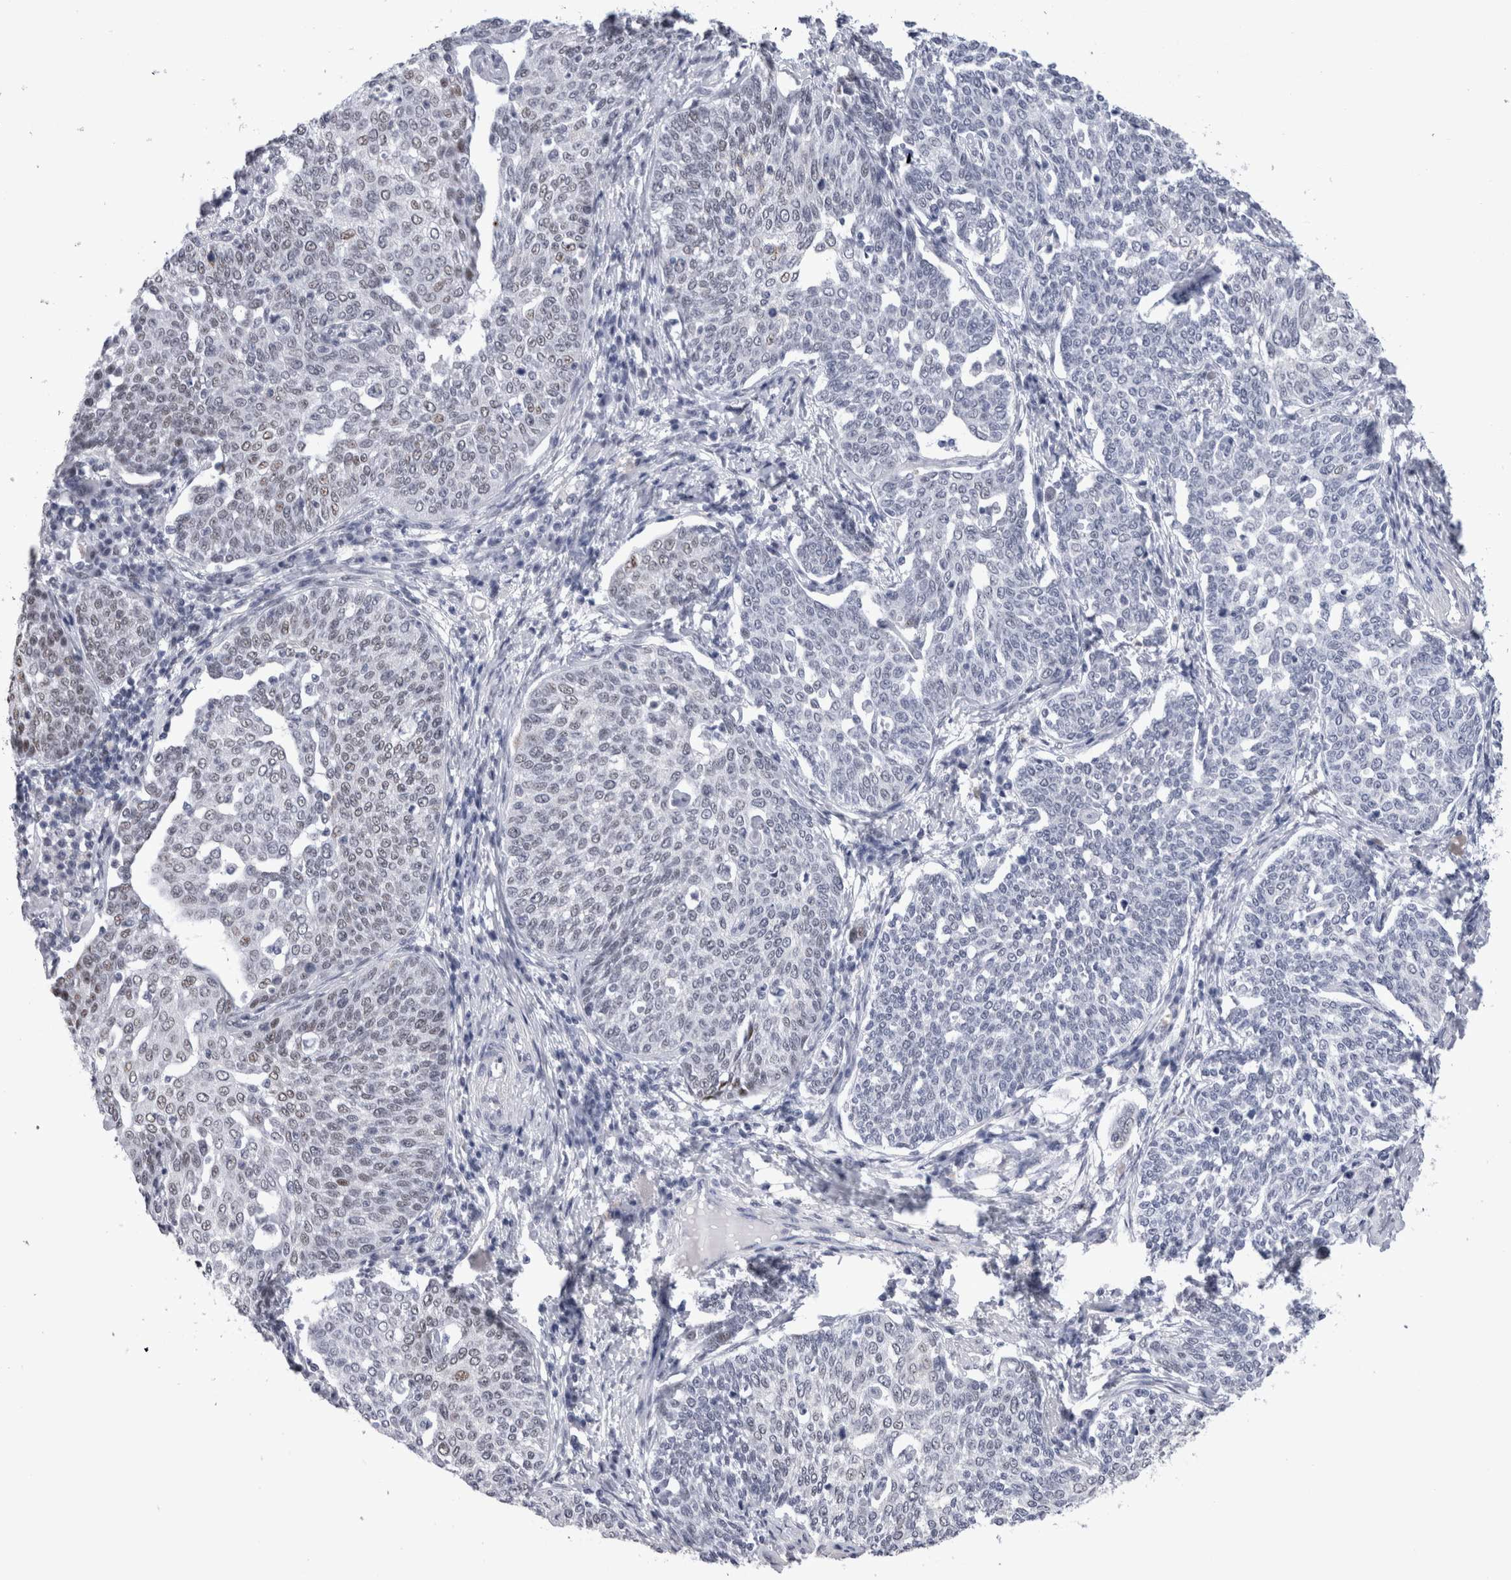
{"staining": {"intensity": "weak", "quantity": "<25%", "location": "nuclear"}, "tissue": "cervical cancer", "cell_type": "Tumor cells", "image_type": "cancer", "snomed": [{"axis": "morphology", "description": "Squamous cell carcinoma, NOS"}, {"axis": "topography", "description": "Cervix"}], "caption": "Immunohistochemical staining of squamous cell carcinoma (cervical) displays no significant expression in tumor cells.", "gene": "RBM6", "patient": {"sex": "female", "age": 34}}